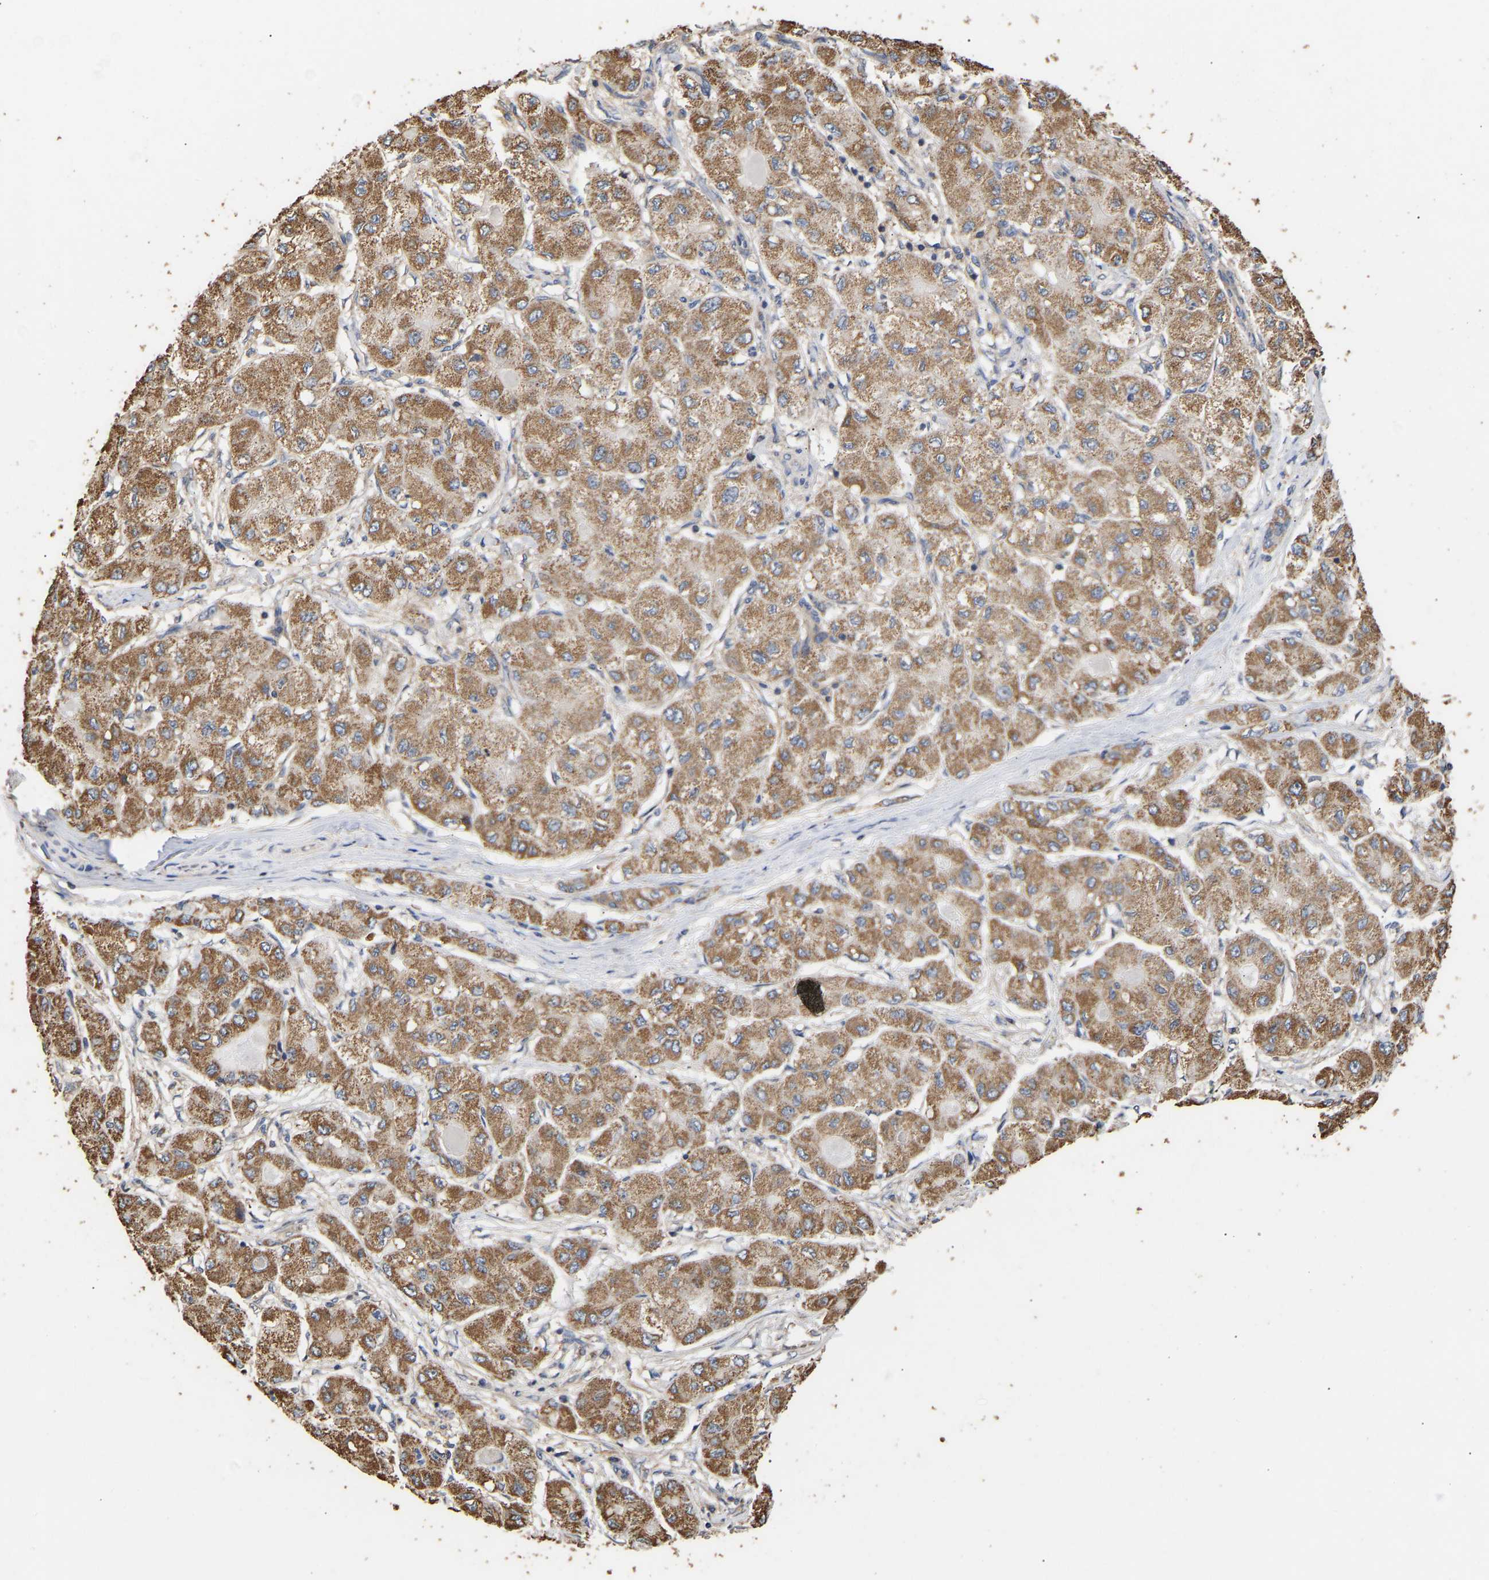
{"staining": {"intensity": "moderate", "quantity": ">75%", "location": "cytoplasmic/membranous"}, "tissue": "liver cancer", "cell_type": "Tumor cells", "image_type": "cancer", "snomed": [{"axis": "morphology", "description": "Carcinoma, Hepatocellular, NOS"}, {"axis": "topography", "description": "Liver"}], "caption": "Hepatocellular carcinoma (liver) tissue shows moderate cytoplasmic/membranous expression in approximately >75% of tumor cells, visualized by immunohistochemistry.", "gene": "ZNF26", "patient": {"sex": "male", "age": 80}}